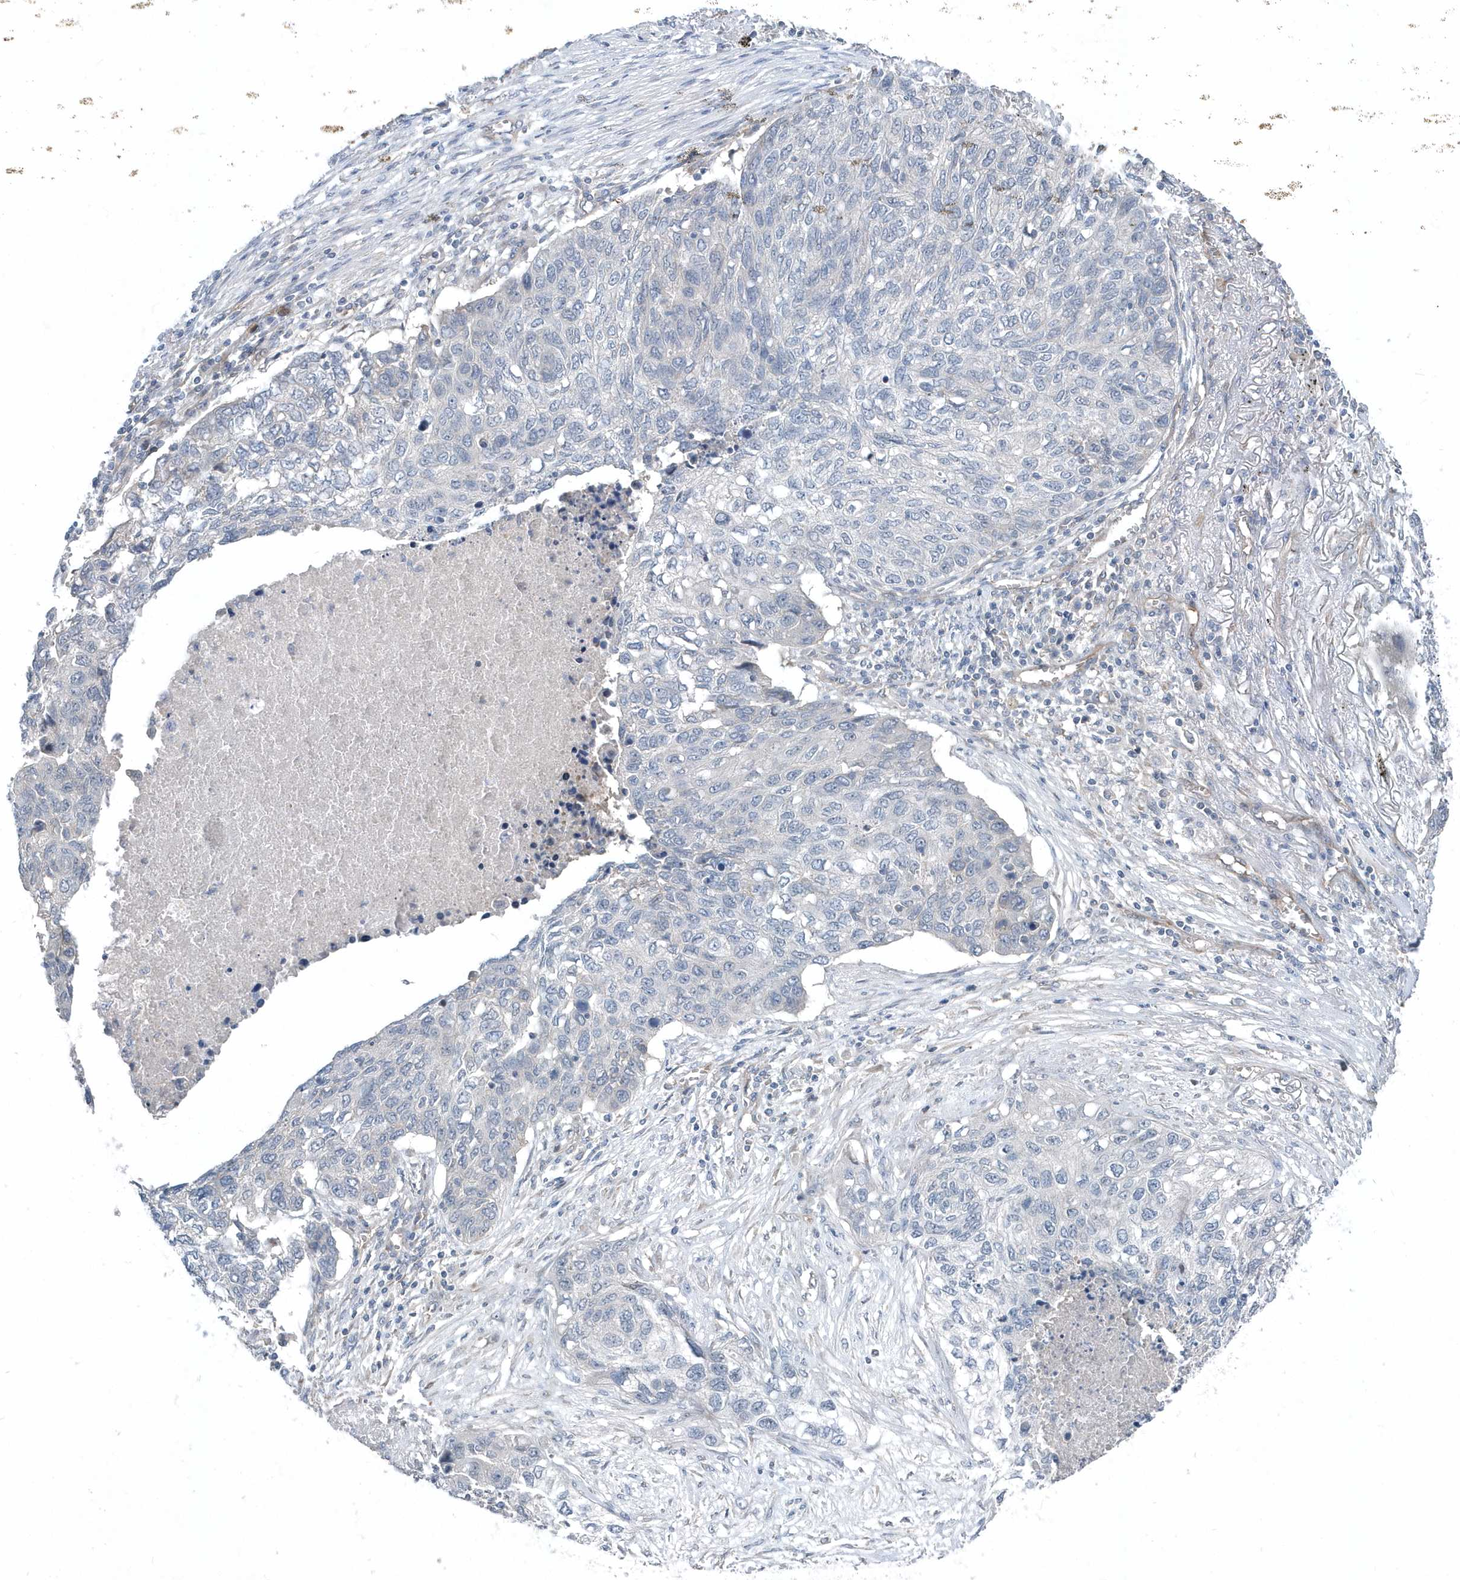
{"staining": {"intensity": "negative", "quantity": "none", "location": "none"}, "tissue": "lung cancer", "cell_type": "Tumor cells", "image_type": "cancer", "snomed": [{"axis": "morphology", "description": "Squamous cell carcinoma, NOS"}, {"axis": "topography", "description": "Lung"}], "caption": "This histopathology image is of lung cancer stained with IHC to label a protein in brown with the nuclei are counter-stained blue. There is no positivity in tumor cells.", "gene": "MCC", "patient": {"sex": "female", "age": 63}}